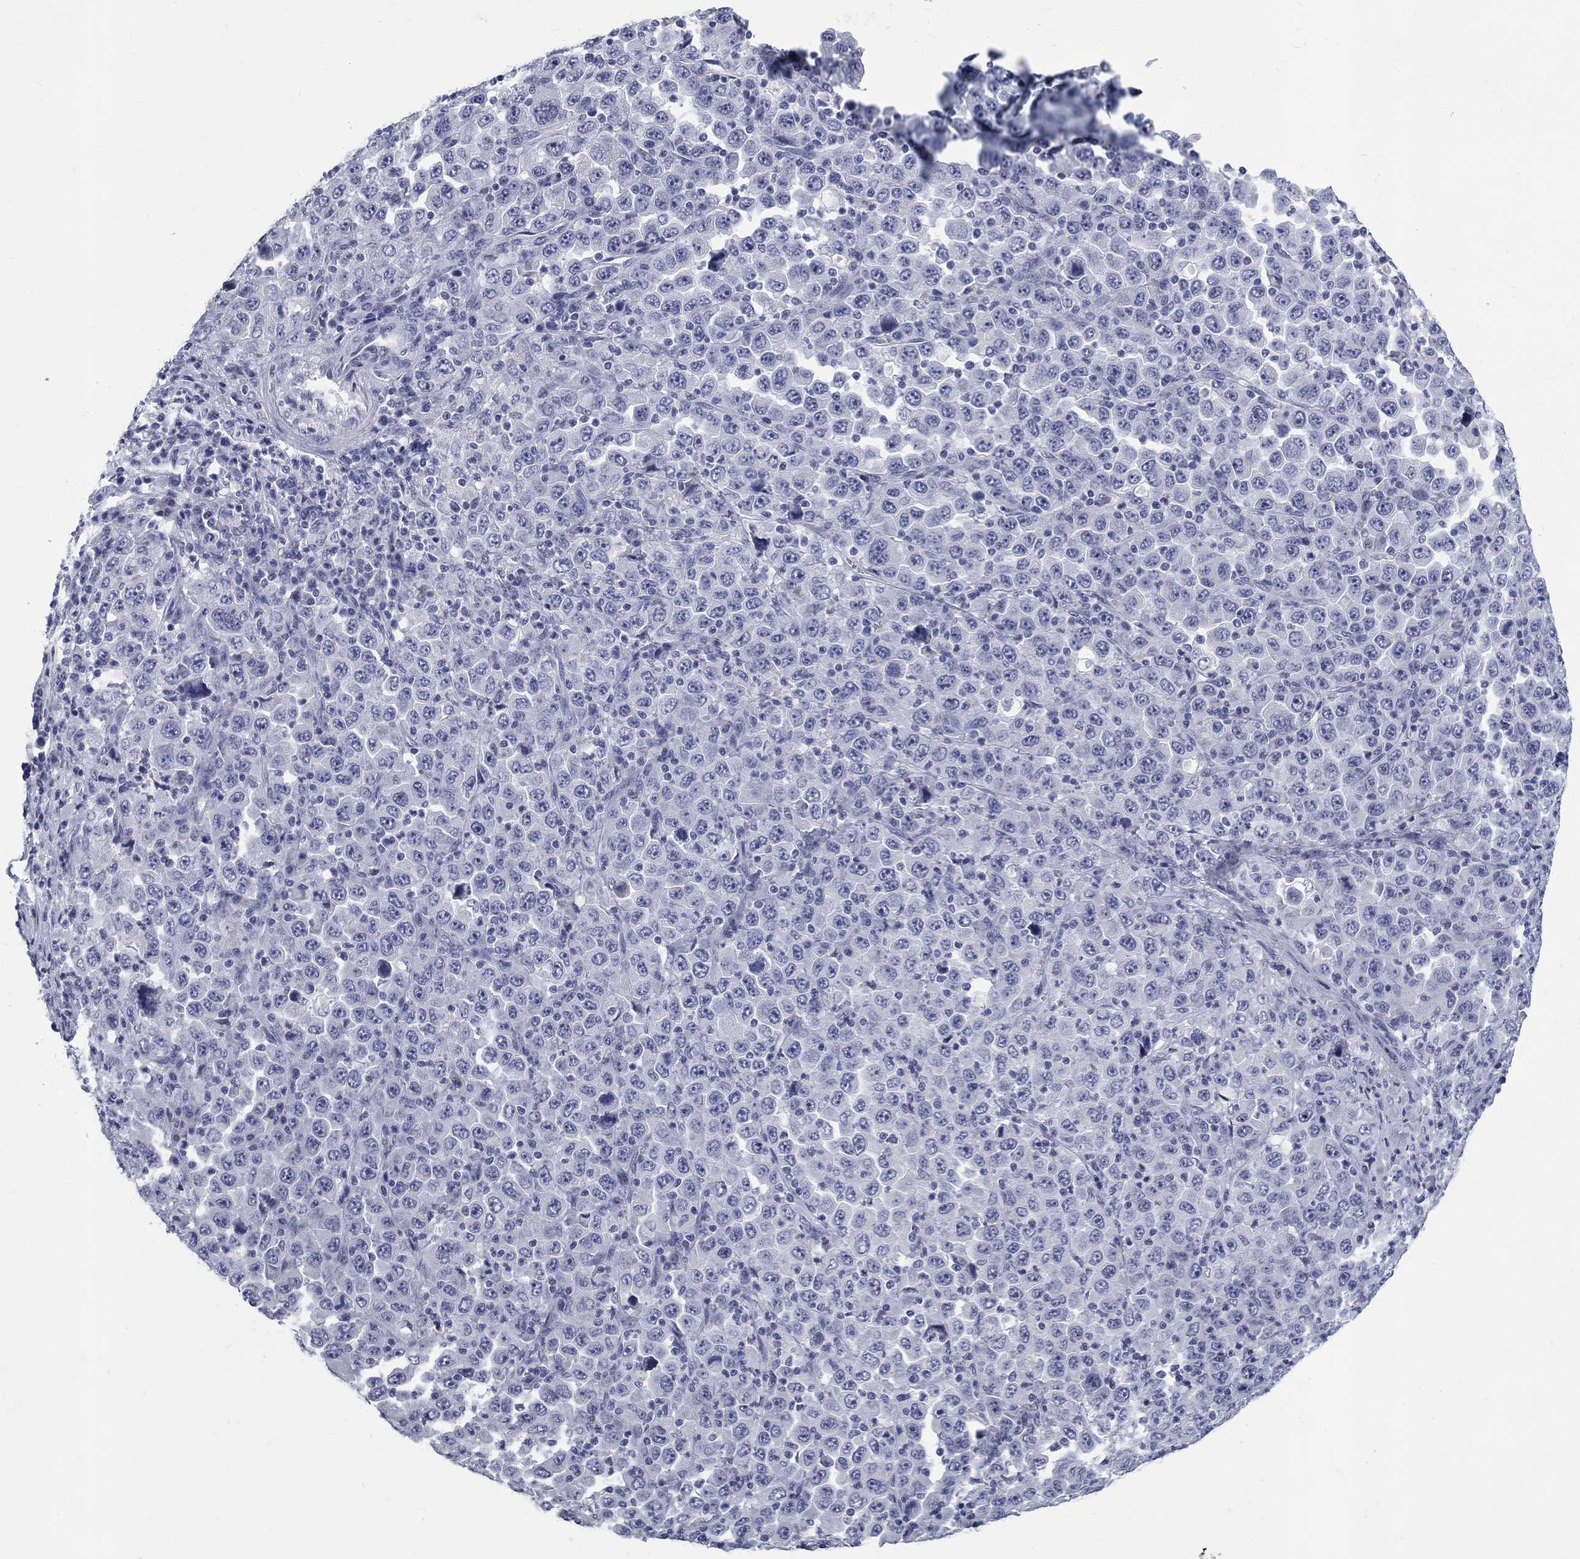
{"staining": {"intensity": "negative", "quantity": "none", "location": "none"}, "tissue": "stomach cancer", "cell_type": "Tumor cells", "image_type": "cancer", "snomed": [{"axis": "morphology", "description": "Normal tissue, NOS"}, {"axis": "morphology", "description": "Adenocarcinoma, NOS"}, {"axis": "topography", "description": "Stomach, upper"}, {"axis": "topography", "description": "Stomach"}], "caption": "High magnification brightfield microscopy of stomach cancer stained with DAB (3,3'-diaminobenzidine) (brown) and counterstained with hematoxylin (blue): tumor cells show no significant positivity.", "gene": "ELAVL4", "patient": {"sex": "male", "age": 59}}